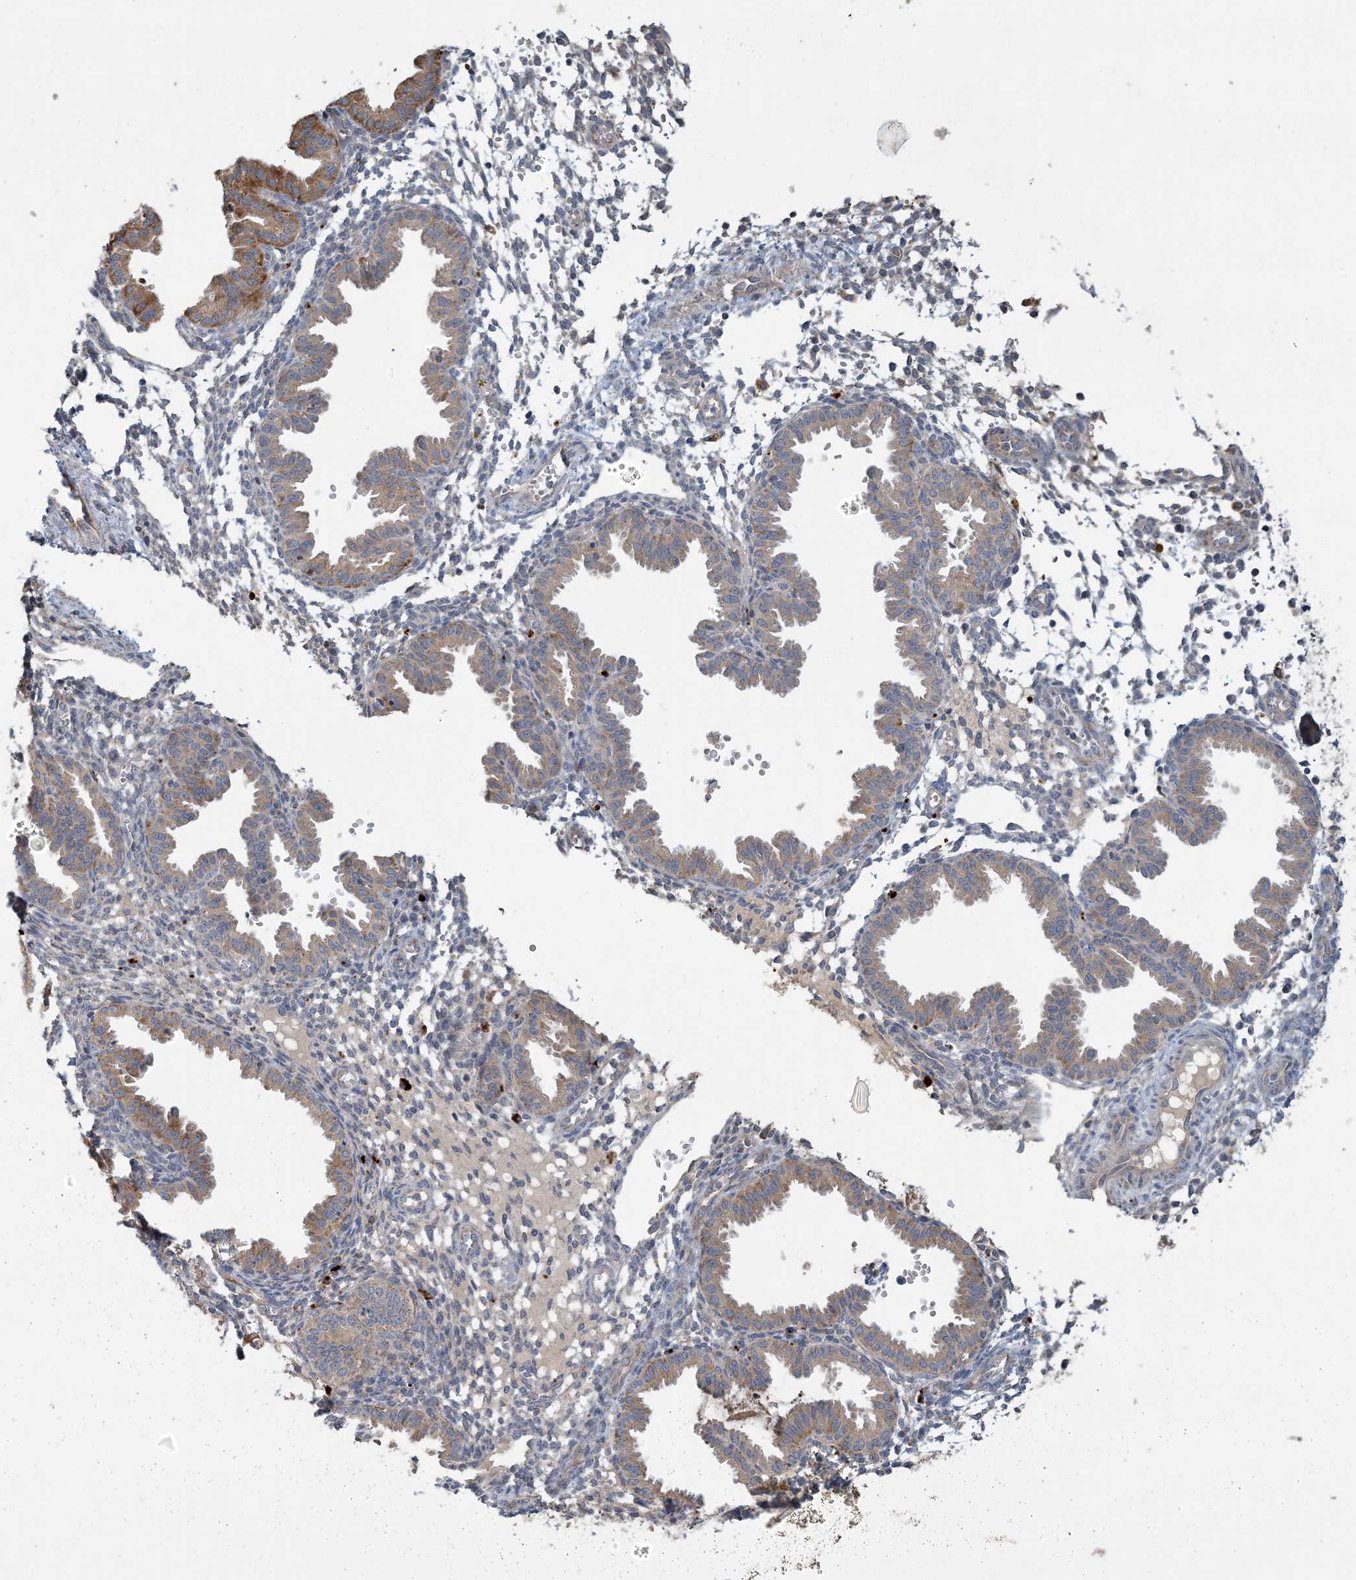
{"staining": {"intensity": "negative", "quantity": "none", "location": "none"}, "tissue": "endometrium", "cell_type": "Cells in endometrial stroma", "image_type": "normal", "snomed": [{"axis": "morphology", "description": "Normal tissue, NOS"}, {"axis": "topography", "description": "Endometrium"}], "caption": "This image is of normal endometrium stained with immunohistochemistry (IHC) to label a protein in brown with the nuclei are counter-stained blue. There is no staining in cells in endometrial stroma.", "gene": "LTN1", "patient": {"sex": "female", "age": 33}}